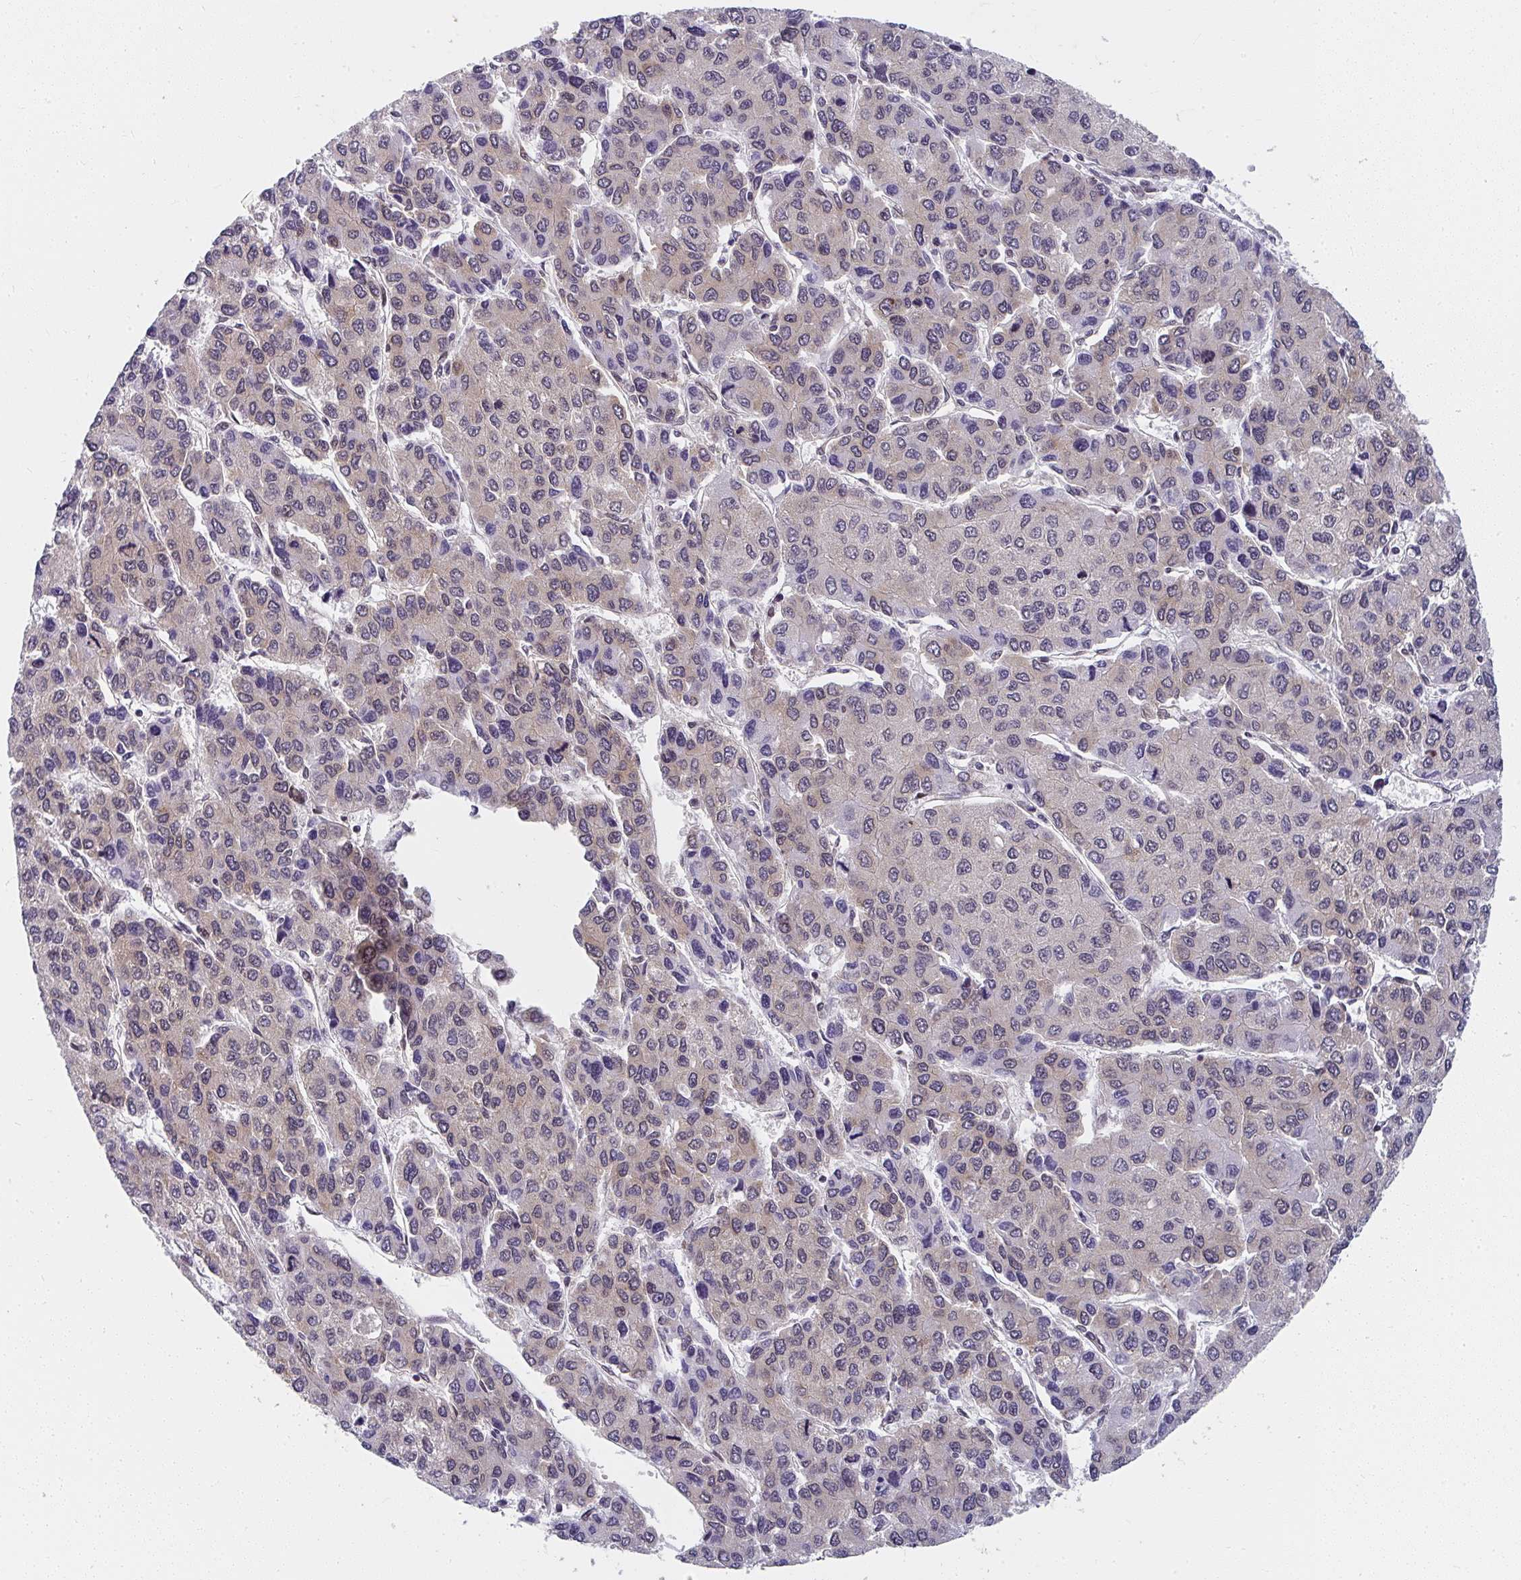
{"staining": {"intensity": "negative", "quantity": "none", "location": "none"}, "tissue": "liver cancer", "cell_type": "Tumor cells", "image_type": "cancer", "snomed": [{"axis": "morphology", "description": "Carcinoma, Hepatocellular, NOS"}, {"axis": "topography", "description": "Liver"}], "caption": "Immunohistochemistry (IHC) of liver cancer (hepatocellular carcinoma) exhibits no positivity in tumor cells. (Brightfield microscopy of DAB (3,3'-diaminobenzidine) immunohistochemistry (IHC) at high magnification).", "gene": "SYNCRIP", "patient": {"sex": "female", "age": 66}}